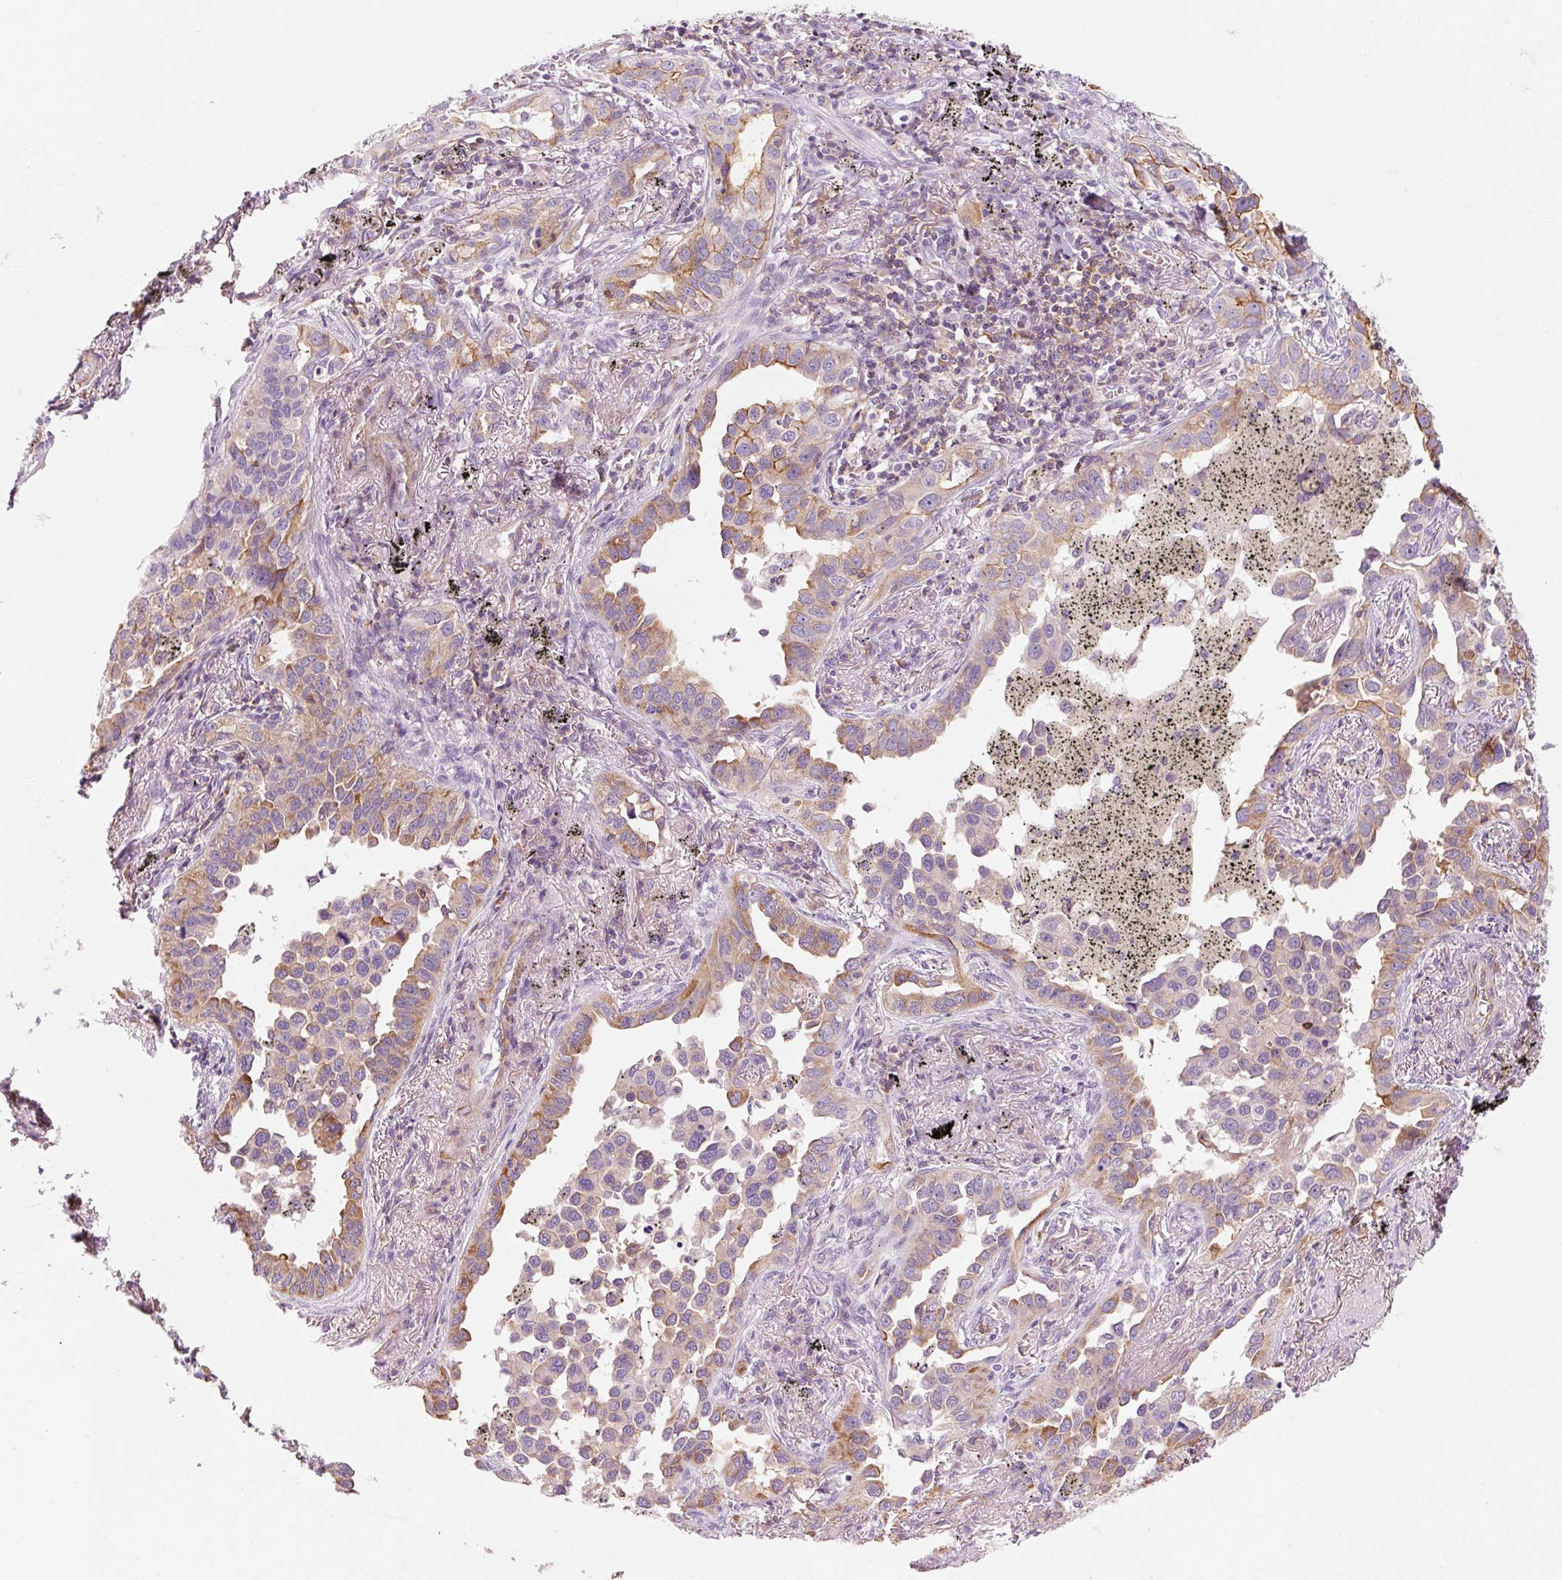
{"staining": {"intensity": "moderate", "quantity": "25%-75%", "location": "cytoplasmic/membranous"}, "tissue": "lung cancer", "cell_type": "Tumor cells", "image_type": "cancer", "snomed": [{"axis": "morphology", "description": "Adenocarcinoma, NOS"}, {"axis": "topography", "description": "Lung"}], "caption": "High-power microscopy captured an IHC histopathology image of lung cancer, revealing moderate cytoplasmic/membranous staining in about 25%-75% of tumor cells.", "gene": "OR8K1", "patient": {"sex": "male", "age": 67}}